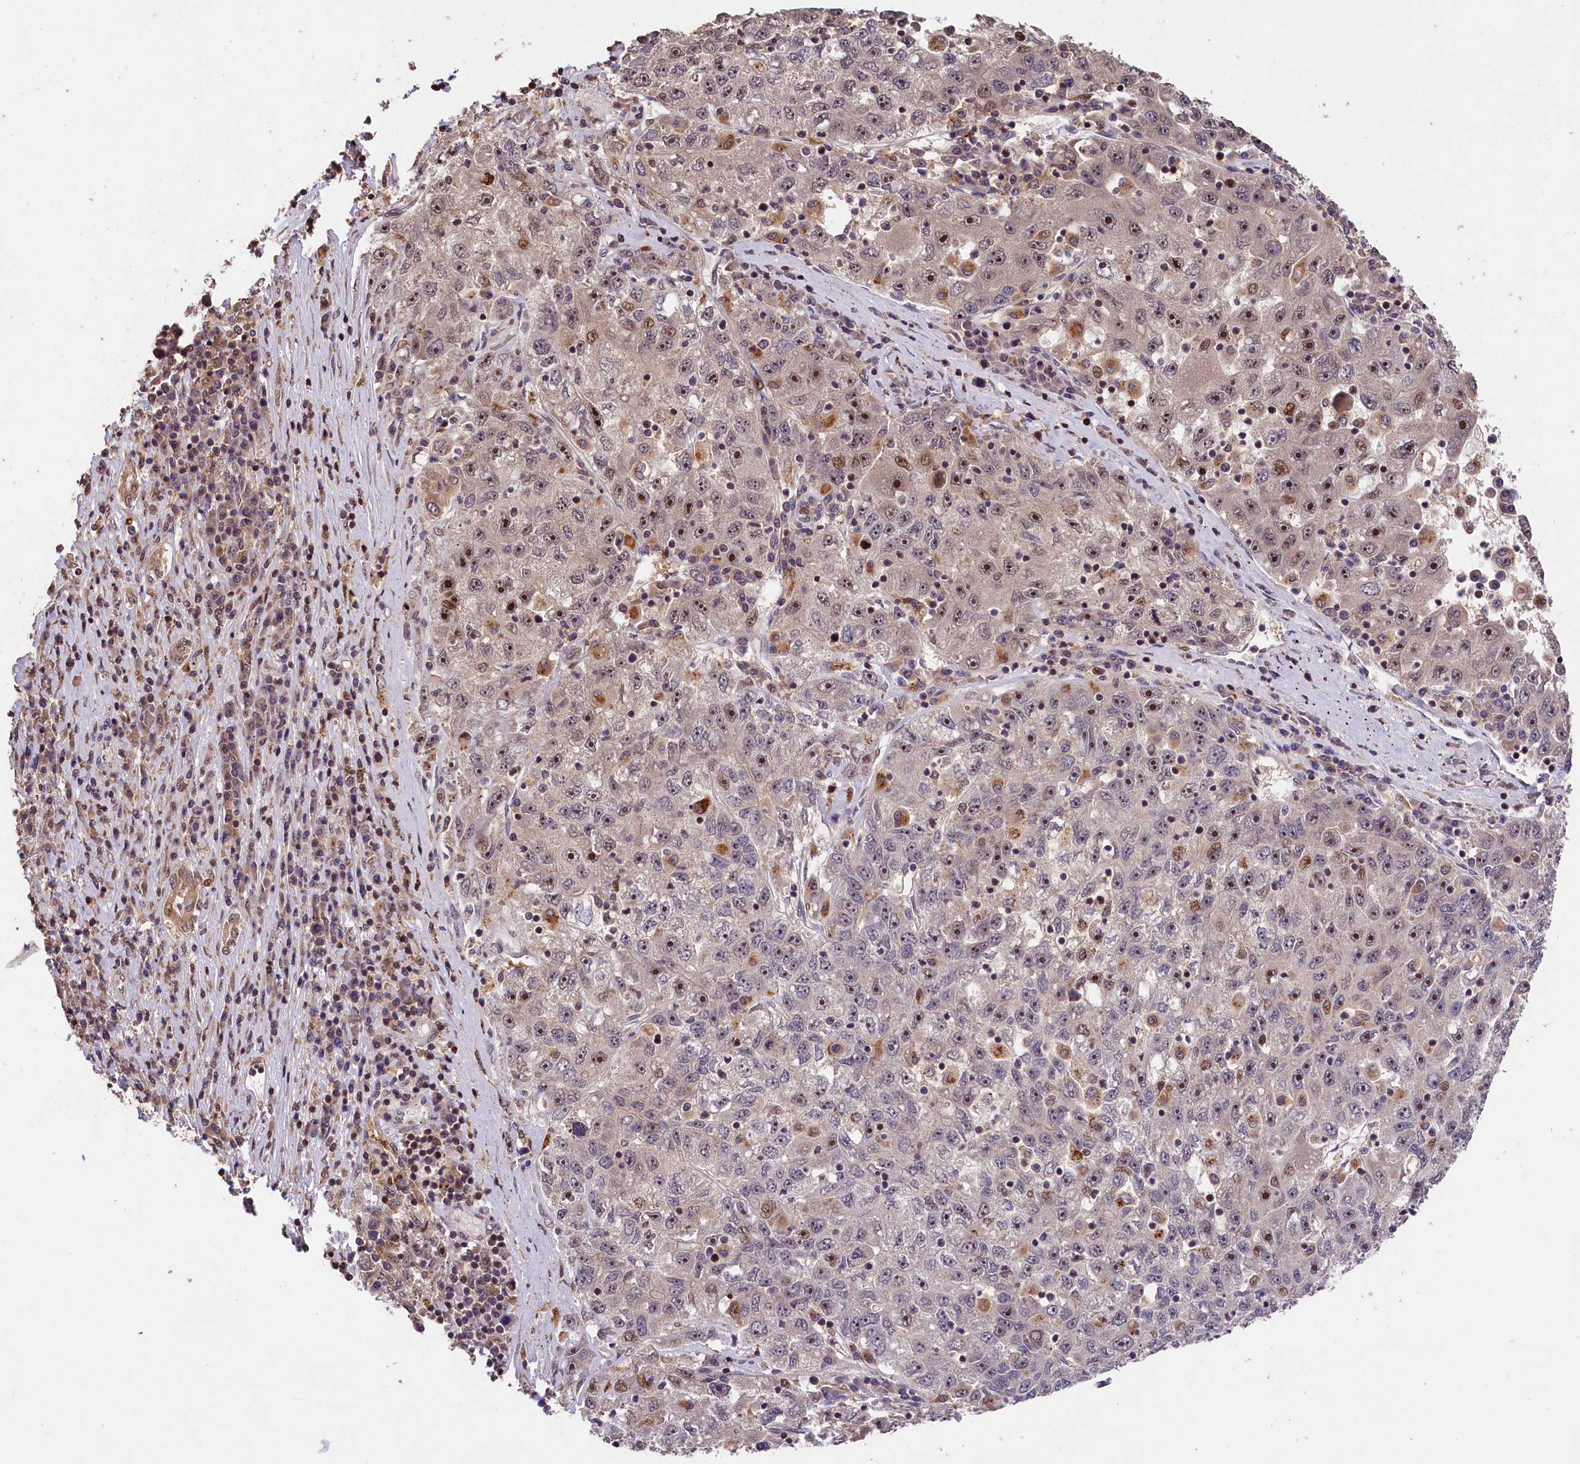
{"staining": {"intensity": "moderate", "quantity": "25%-75%", "location": "nuclear"}, "tissue": "liver cancer", "cell_type": "Tumor cells", "image_type": "cancer", "snomed": [{"axis": "morphology", "description": "Carcinoma, Hepatocellular, NOS"}, {"axis": "topography", "description": "Liver"}], "caption": "Liver cancer tissue shows moderate nuclear staining in about 25%-75% of tumor cells", "gene": "PHAF1", "patient": {"sex": "male", "age": 49}}